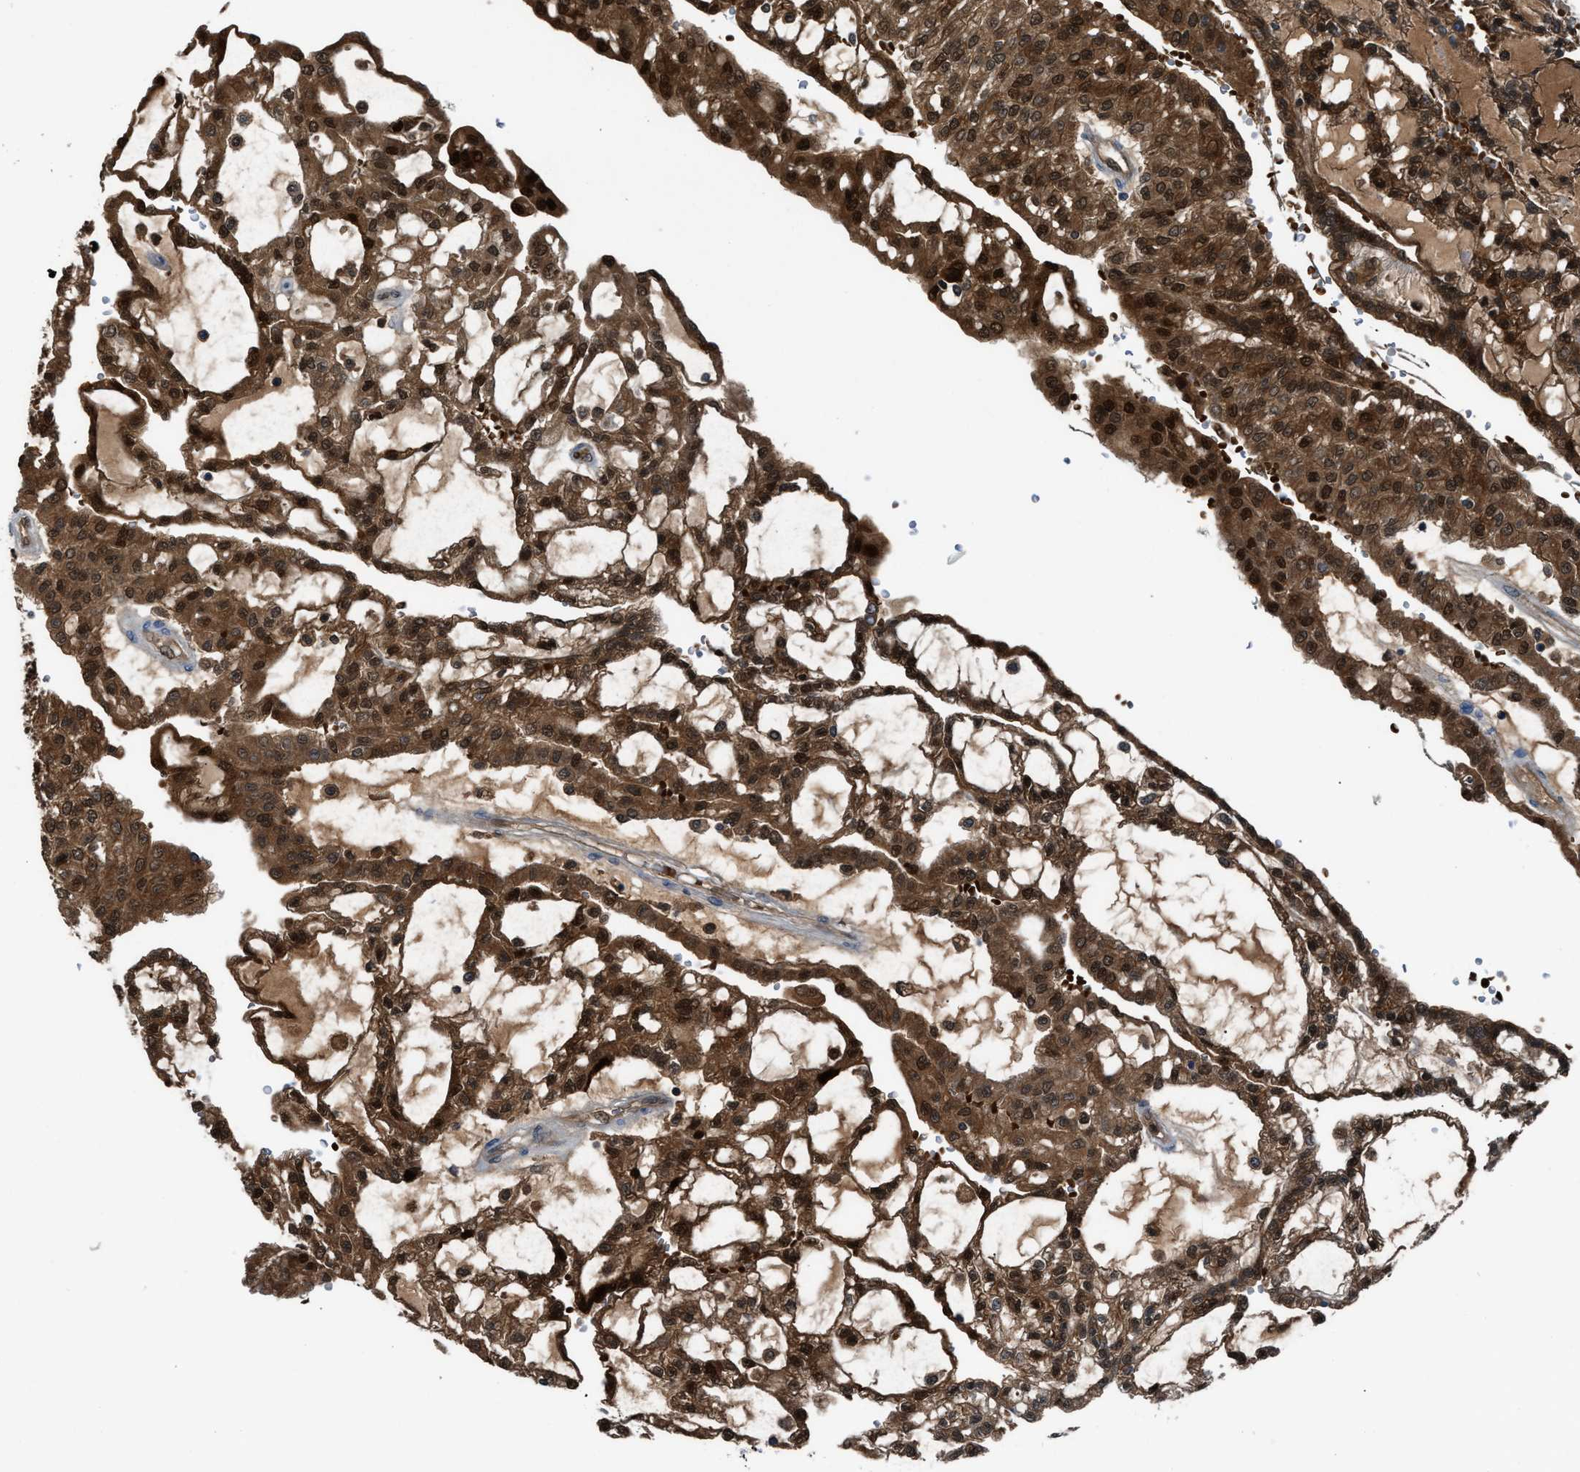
{"staining": {"intensity": "strong", "quantity": ">75%", "location": "cytoplasmic/membranous"}, "tissue": "renal cancer", "cell_type": "Tumor cells", "image_type": "cancer", "snomed": [{"axis": "morphology", "description": "Adenocarcinoma, NOS"}, {"axis": "topography", "description": "Kidney"}], "caption": "Immunohistochemical staining of renal cancer shows strong cytoplasmic/membranous protein positivity in about >75% of tumor cells.", "gene": "TPK1", "patient": {"sex": "male", "age": 63}}